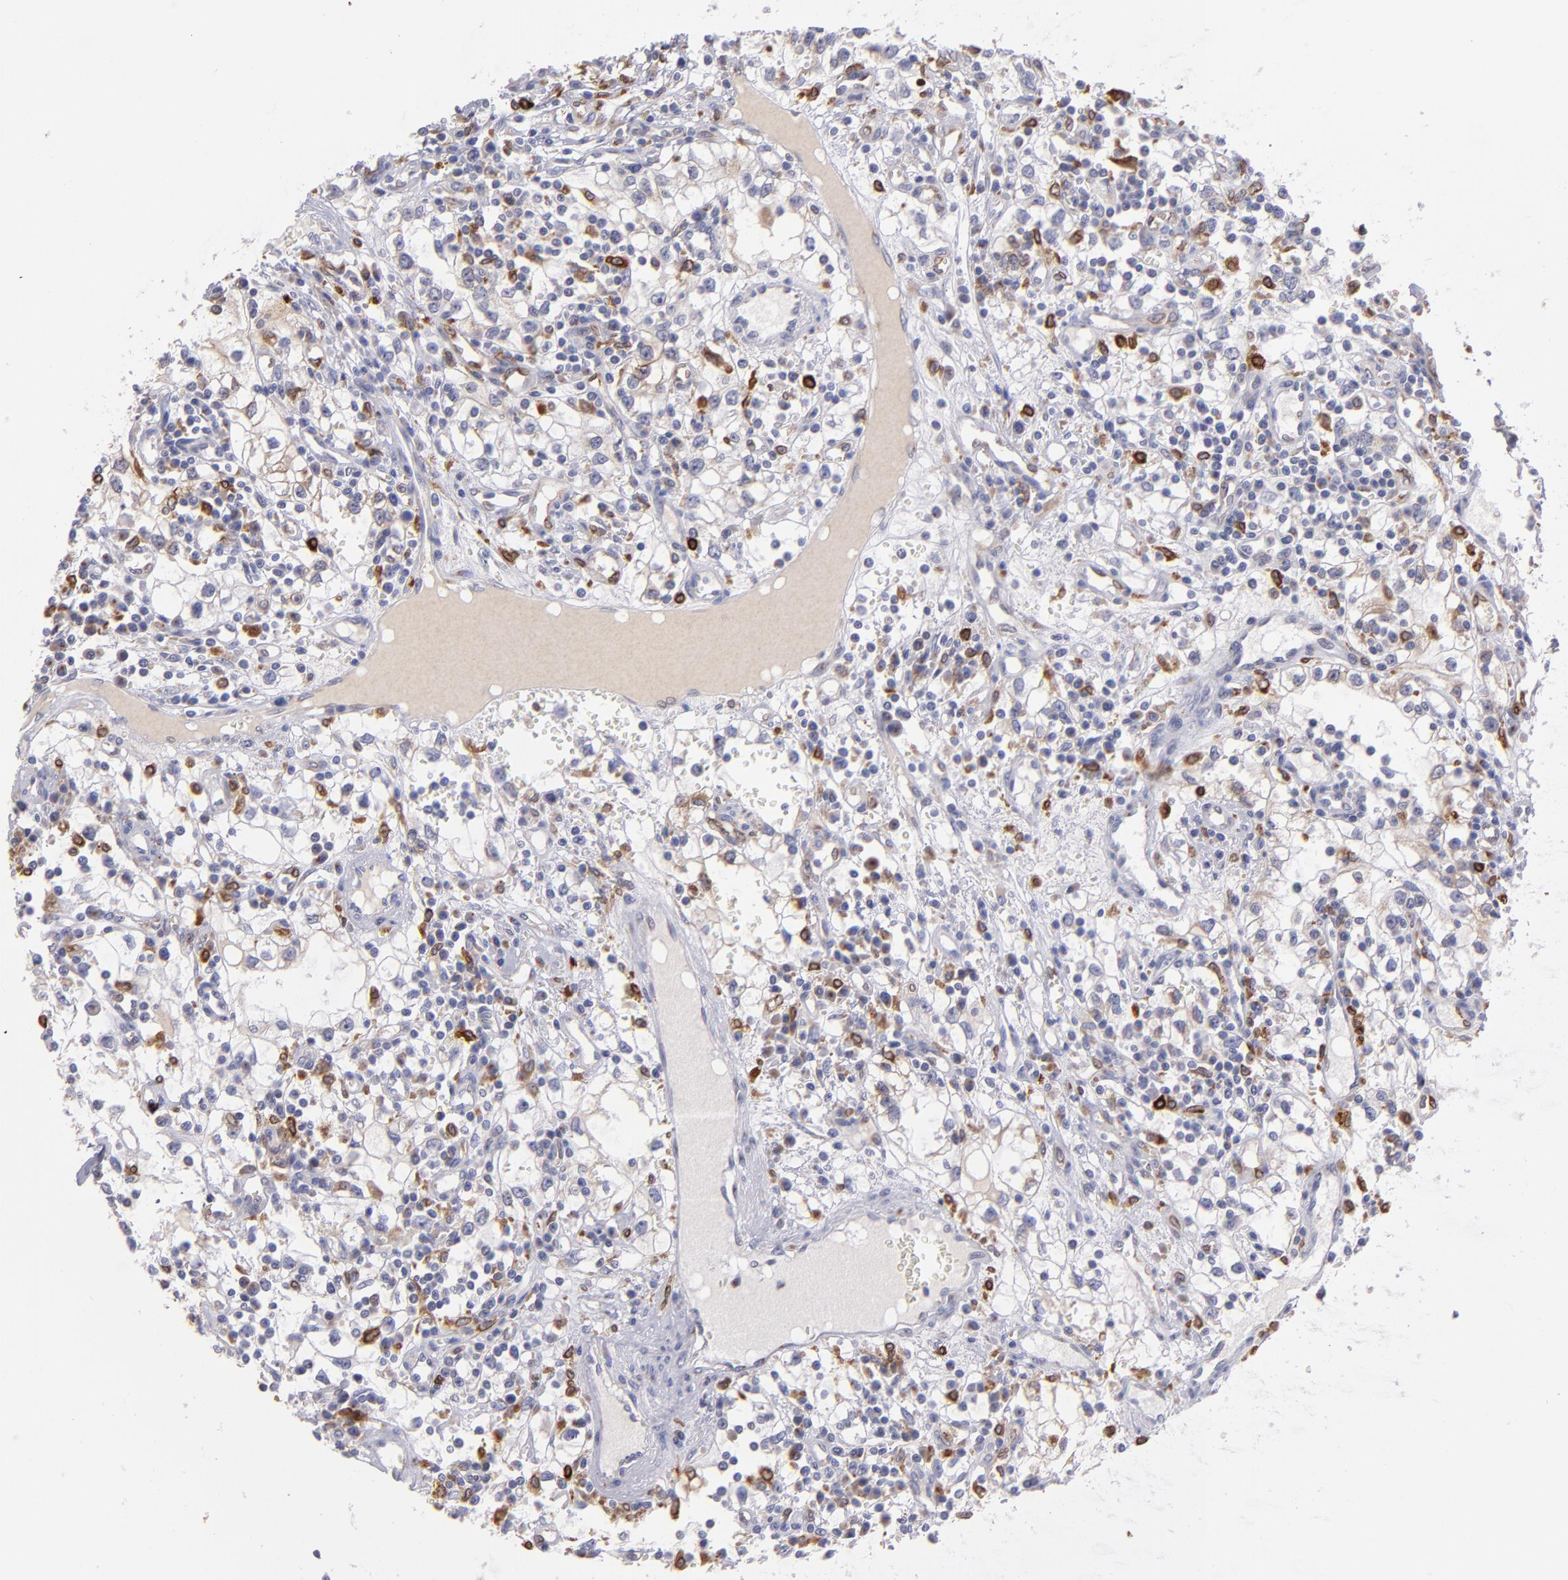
{"staining": {"intensity": "moderate", "quantity": "25%-75%", "location": "cytoplasmic/membranous"}, "tissue": "renal cancer", "cell_type": "Tumor cells", "image_type": "cancer", "snomed": [{"axis": "morphology", "description": "Adenocarcinoma, NOS"}, {"axis": "topography", "description": "Kidney"}], "caption": "Immunohistochemistry (DAB) staining of human adenocarcinoma (renal) exhibits moderate cytoplasmic/membranous protein expression in about 25%-75% of tumor cells.", "gene": "PTGS1", "patient": {"sex": "male", "age": 82}}